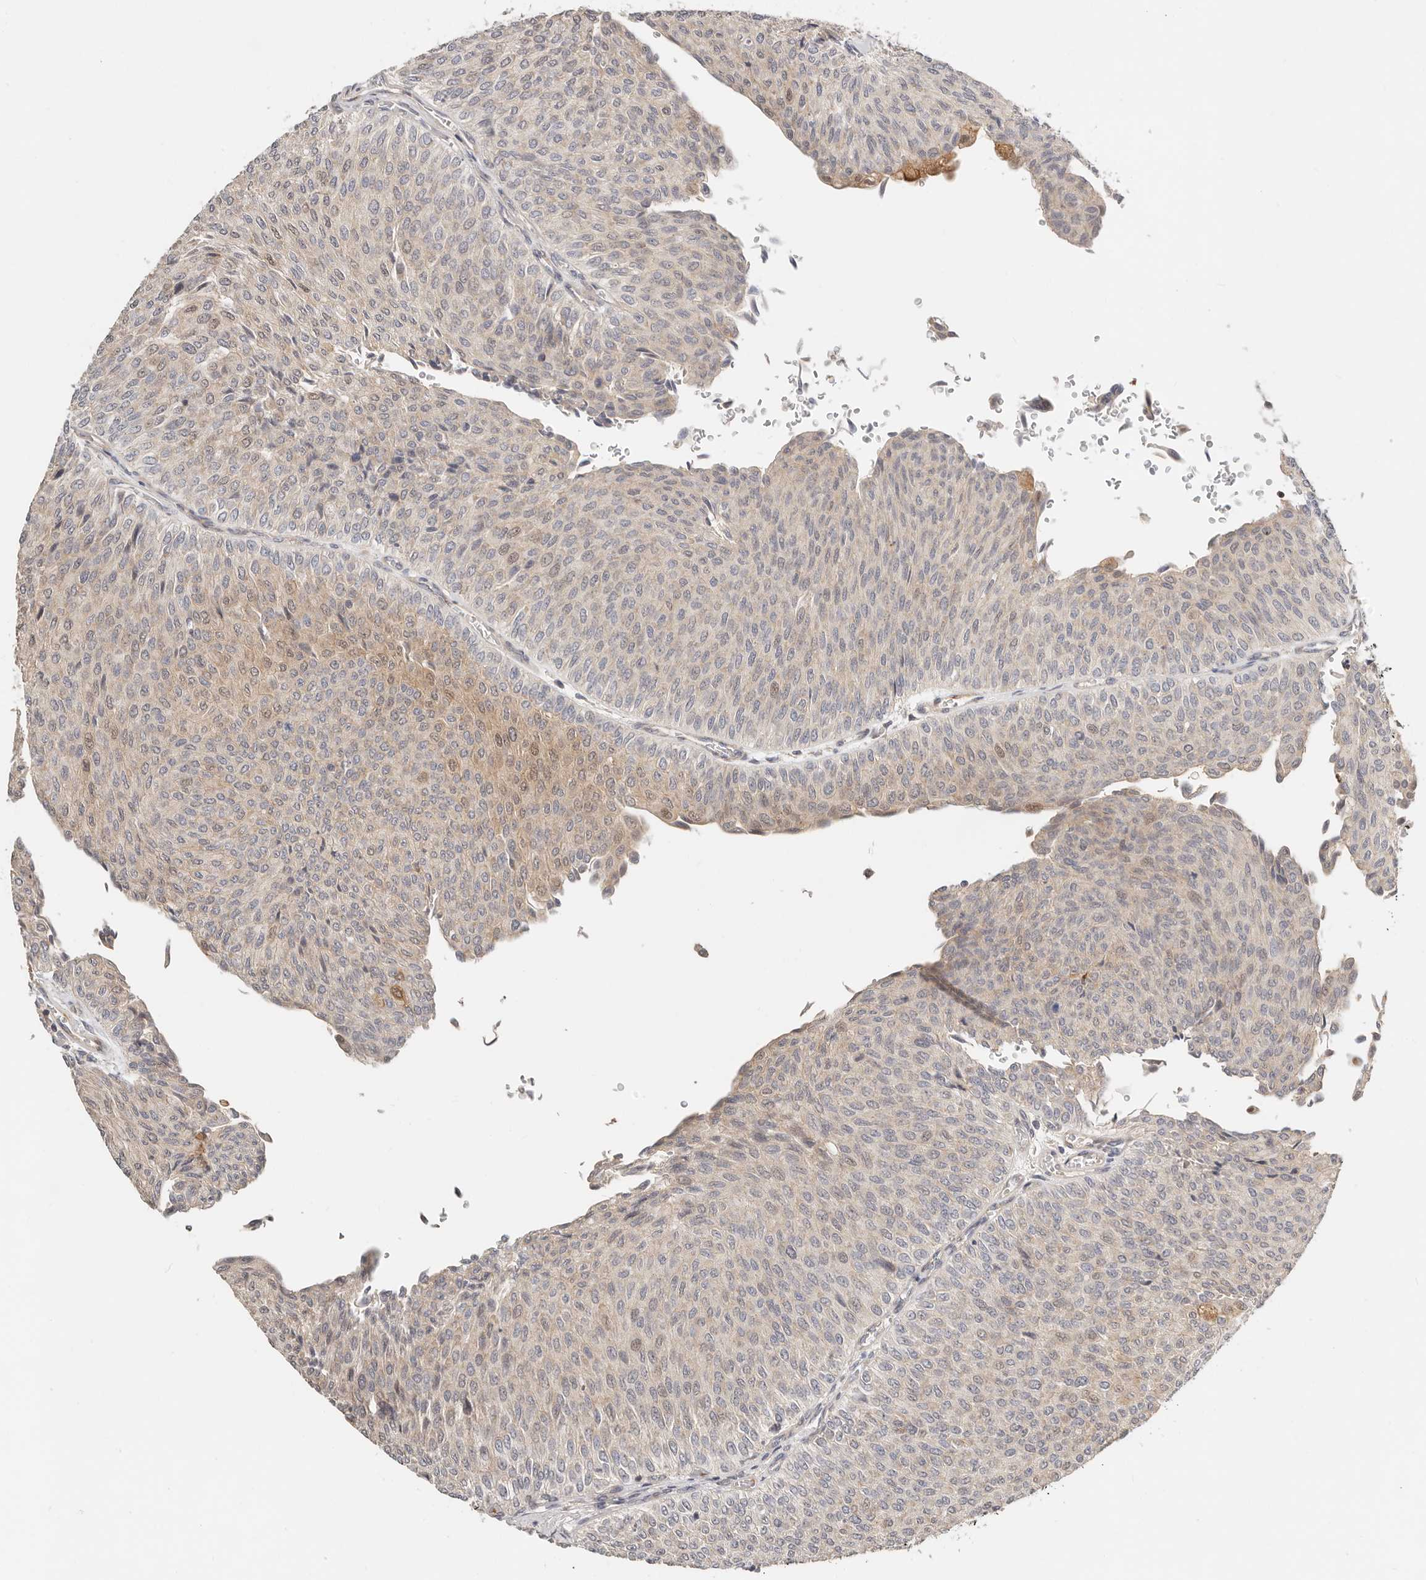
{"staining": {"intensity": "weak", "quantity": "<25%", "location": "cytoplasmic/membranous"}, "tissue": "urothelial cancer", "cell_type": "Tumor cells", "image_type": "cancer", "snomed": [{"axis": "morphology", "description": "Urothelial carcinoma, Low grade"}, {"axis": "topography", "description": "Urinary bladder"}], "caption": "Immunohistochemical staining of human urothelial cancer exhibits no significant positivity in tumor cells.", "gene": "ZRANB1", "patient": {"sex": "male", "age": 78}}